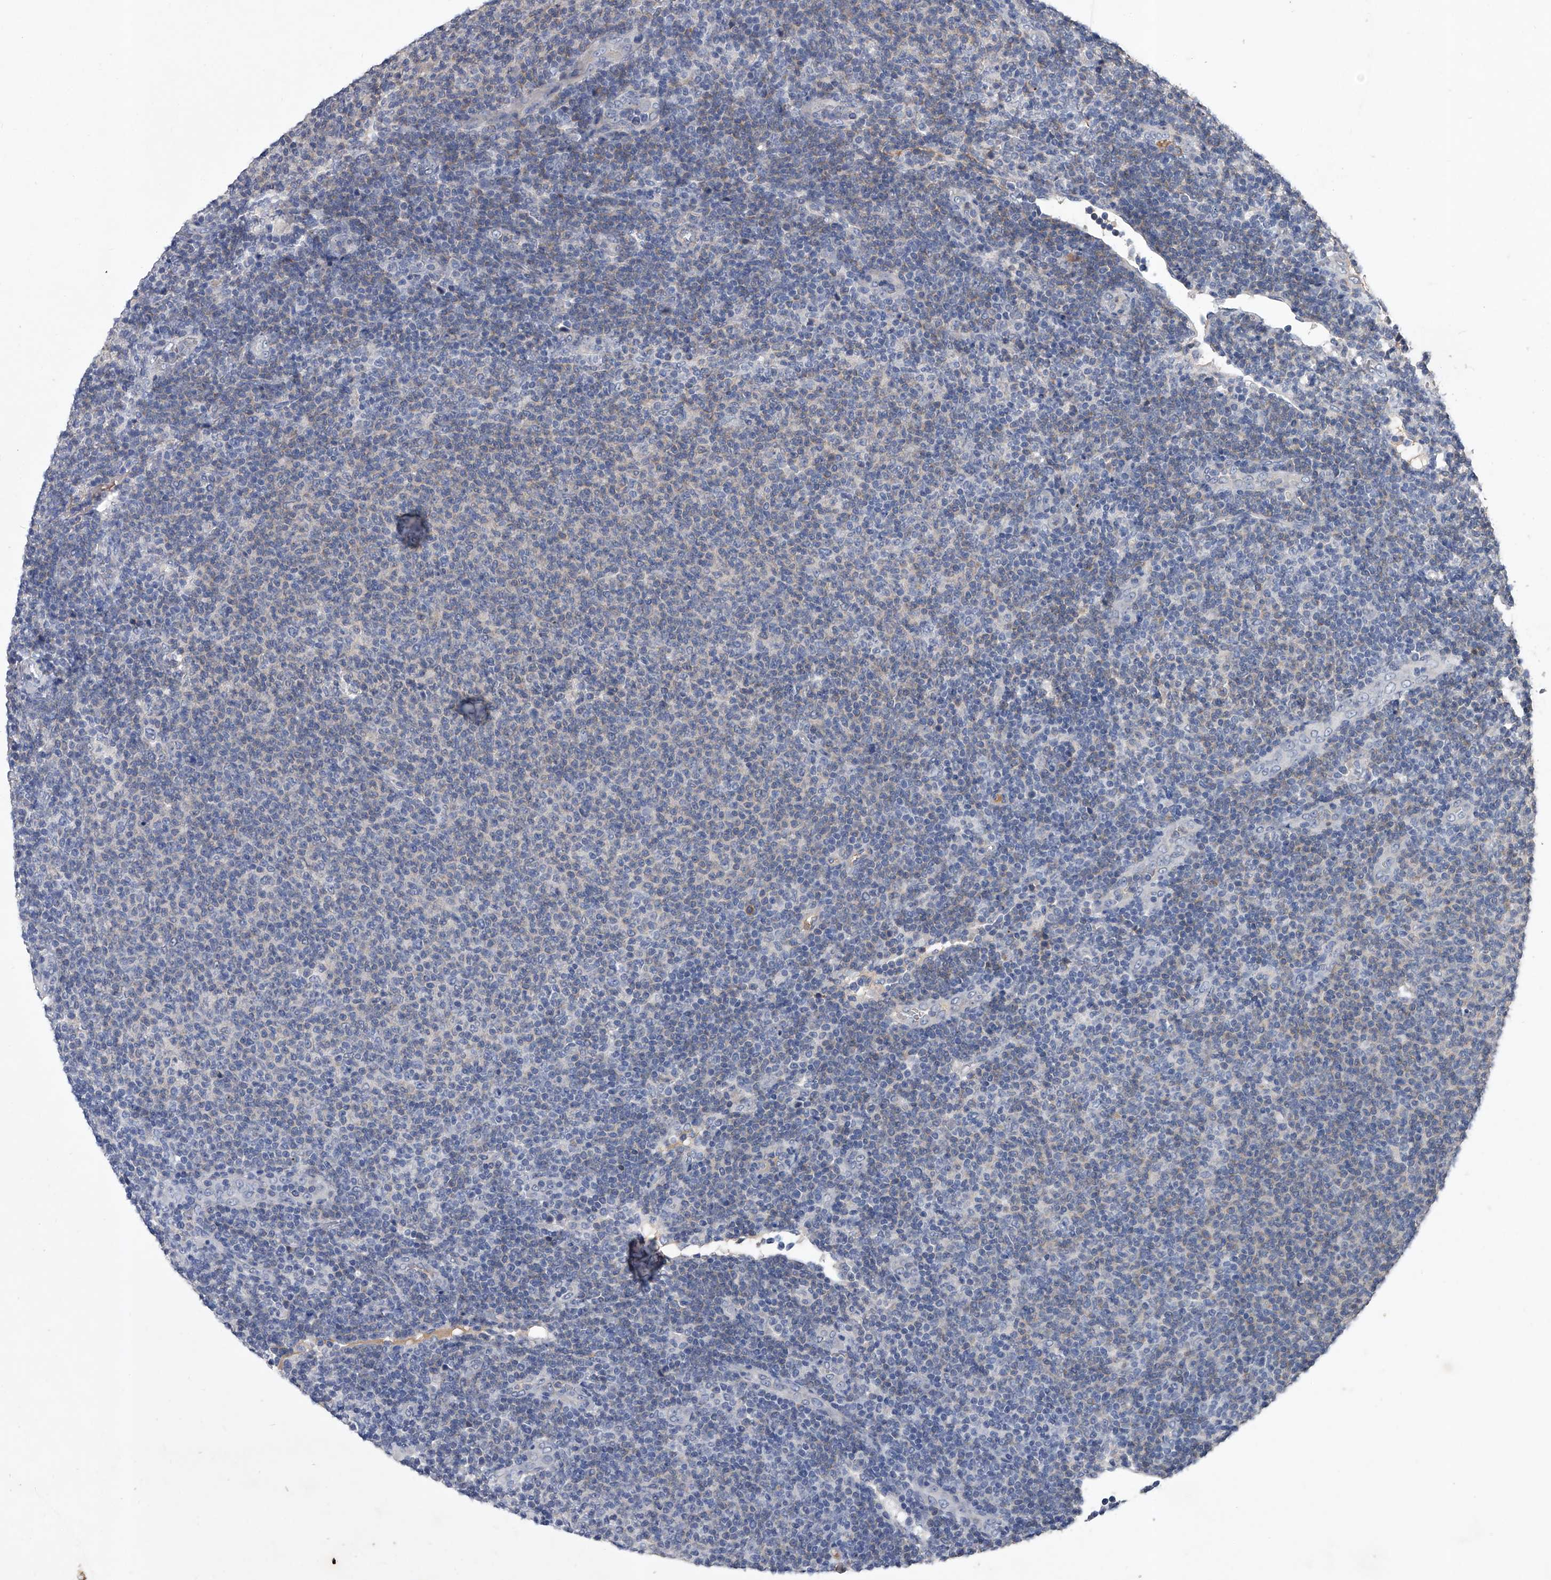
{"staining": {"intensity": "negative", "quantity": "none", "location": "none"}, "tissue": "lymphoma", "cell_type": "Tumor cells", "image_type": "cancer", "snomed": [{"axis": "morphology", "description": "Malignant lymphoma, non-Hodgkin's type, Low grade"}, {"axis": "topography", "description": "Lymph node"}], "caption": "Immunohistochemistry photomicrograph of neoplastic tissue: low-grade malignant lymphoma, non-Hodgkin's type stained with DAB (3,3'-diaminobenzidine) demonstrates no significant protein expression in tumor cells.", "gene": "C5", "patient": {"sex": "male", "age": 66}}